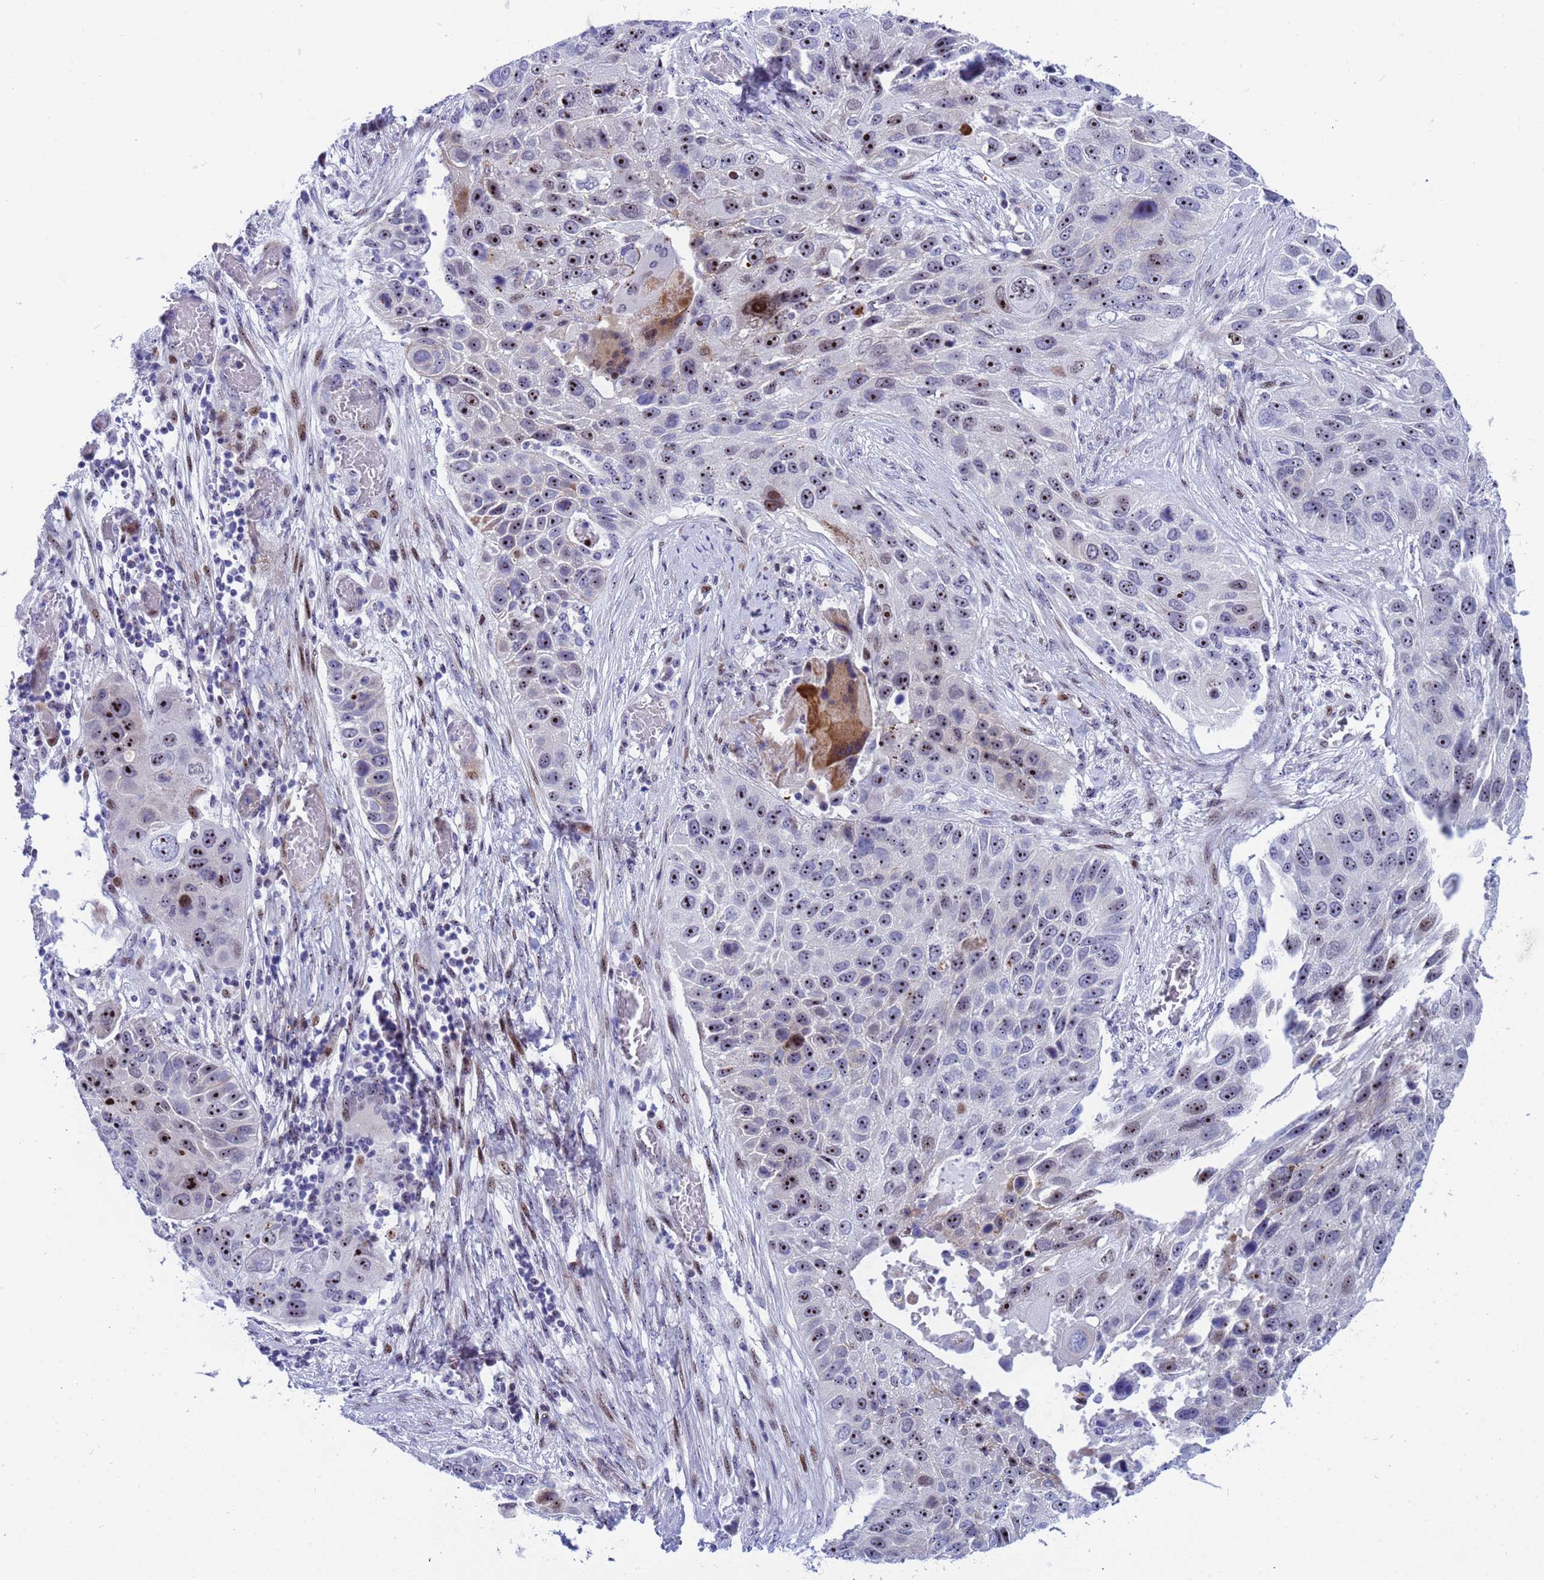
{"staining": {"intensity": "strong", "quantity": "<25%", "location": "nuclear"}, "tissue": "lung cancer", "cell_type": "Tumor cells", "image_type": "cancer", "snomed": [{"axis": "morphology", "description": "Adenocarcinoma, NOS"}, {"axis": "topography", "description": "Lung"}], "caption": "Adenocarcinoma (lung) stained with DAB (3,3'-diaminobenzidine) immunohistochemistry (IHC) displays medium levels of strong nuclear staining in approximately <25% of tumor cells.", "gene": "POP5", "patient": {"sex": "male", "age": 64}}